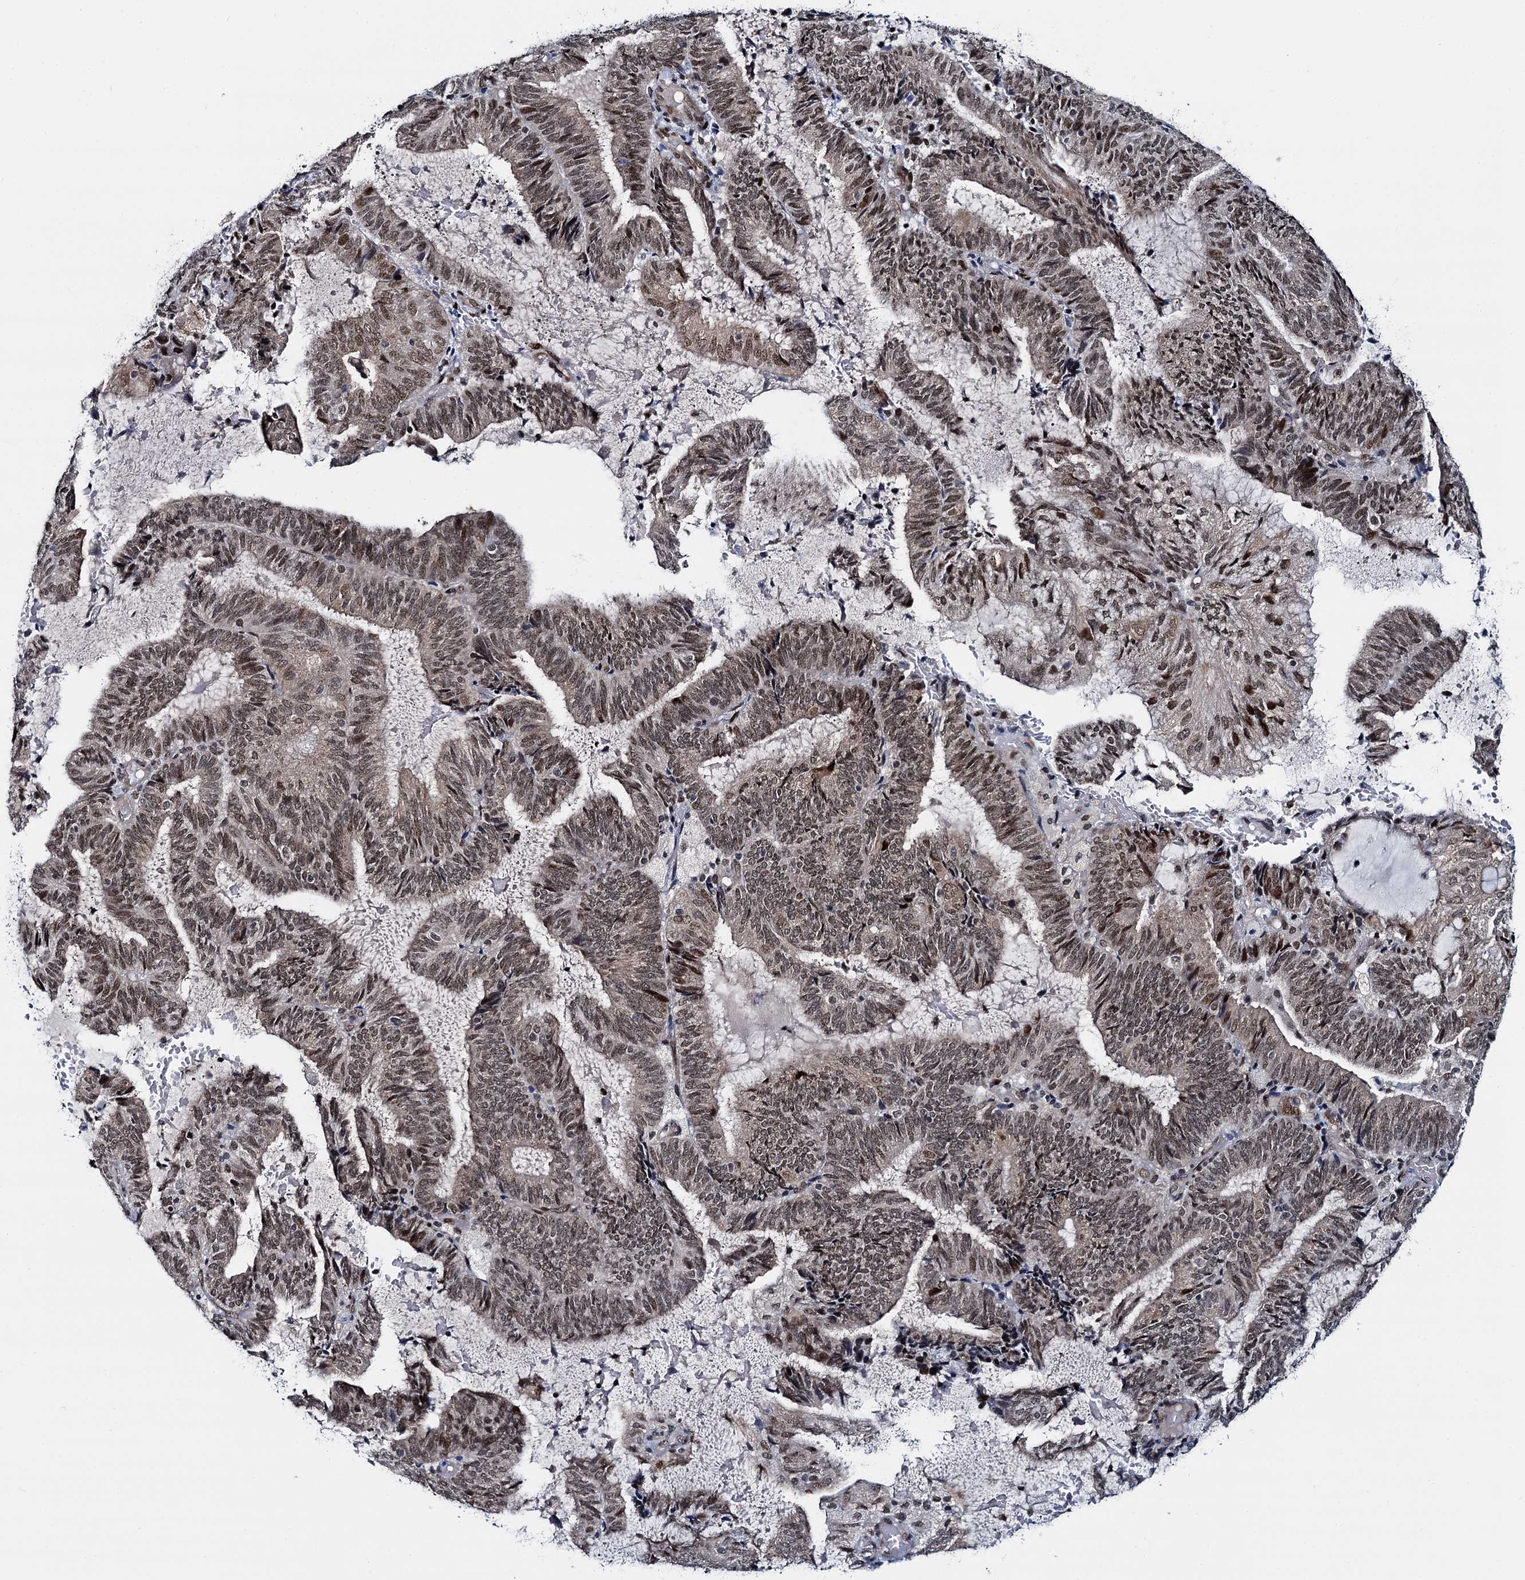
{"staining": {"intensity": "moderate", "quantity": ">75%", "location": "nuclear"}, "tissue": "endometrial cancer", "cell_type": "Tumor cells", "image_type": "cancer", "snomed": [{"axis": "morphology", "description": "Adenocarcinoma, NOS"}, {"axis": "topography", "description": "Endometrium"}], "caption": "Immunohistochemistry (DAB) staining of human endometrial cancer (adenocarcinoma) reveals moderate nuclear protein positivity in approximately >75% of tumor cells.", "gene": "RUFY2", "patient": {"sex": "female", "age": 81}}